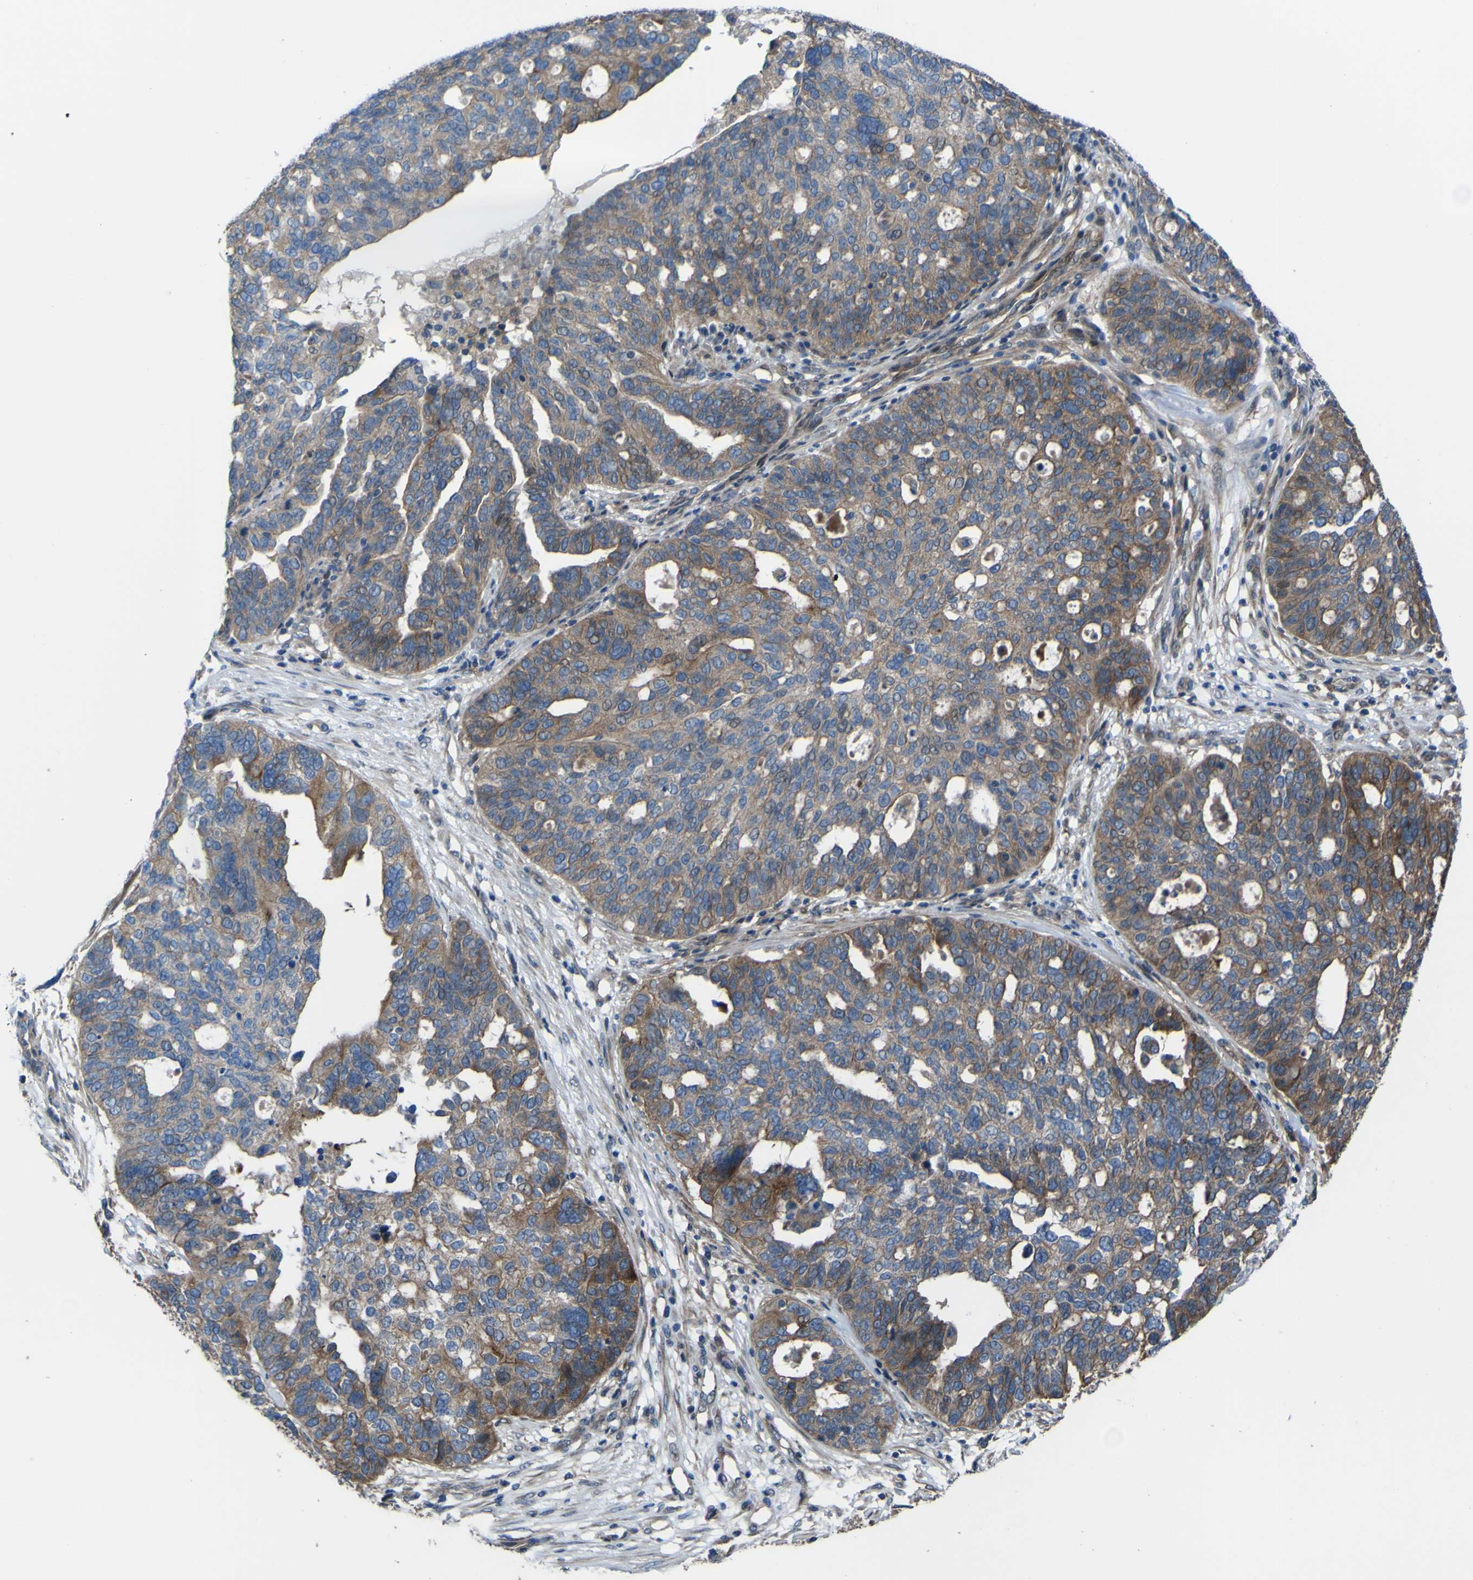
{"staining": {"intensity": "moderate", "quantity": "25%-75%", "location": "cytoplasmic/membranous"}, "tissue": "ovarian cancer", "cell_type": "Tumor cells", "image_type": "cancer", "snomed": [{"axis": "morphology", "description": "Cystadenocarcinoma, serous, NOS"}, {"axis": "topography", "description": "Ovary"}], "caption": "This is a histology image of immunohistochemistry (IHC) staining of ovarian cancer (serous cystadenocarcinoma), which shows moderate staining in the cytoplasmic/membranous of tumor cells.", "gene": "FBXO30", "patient": {"sex": "female", "age": 59}}